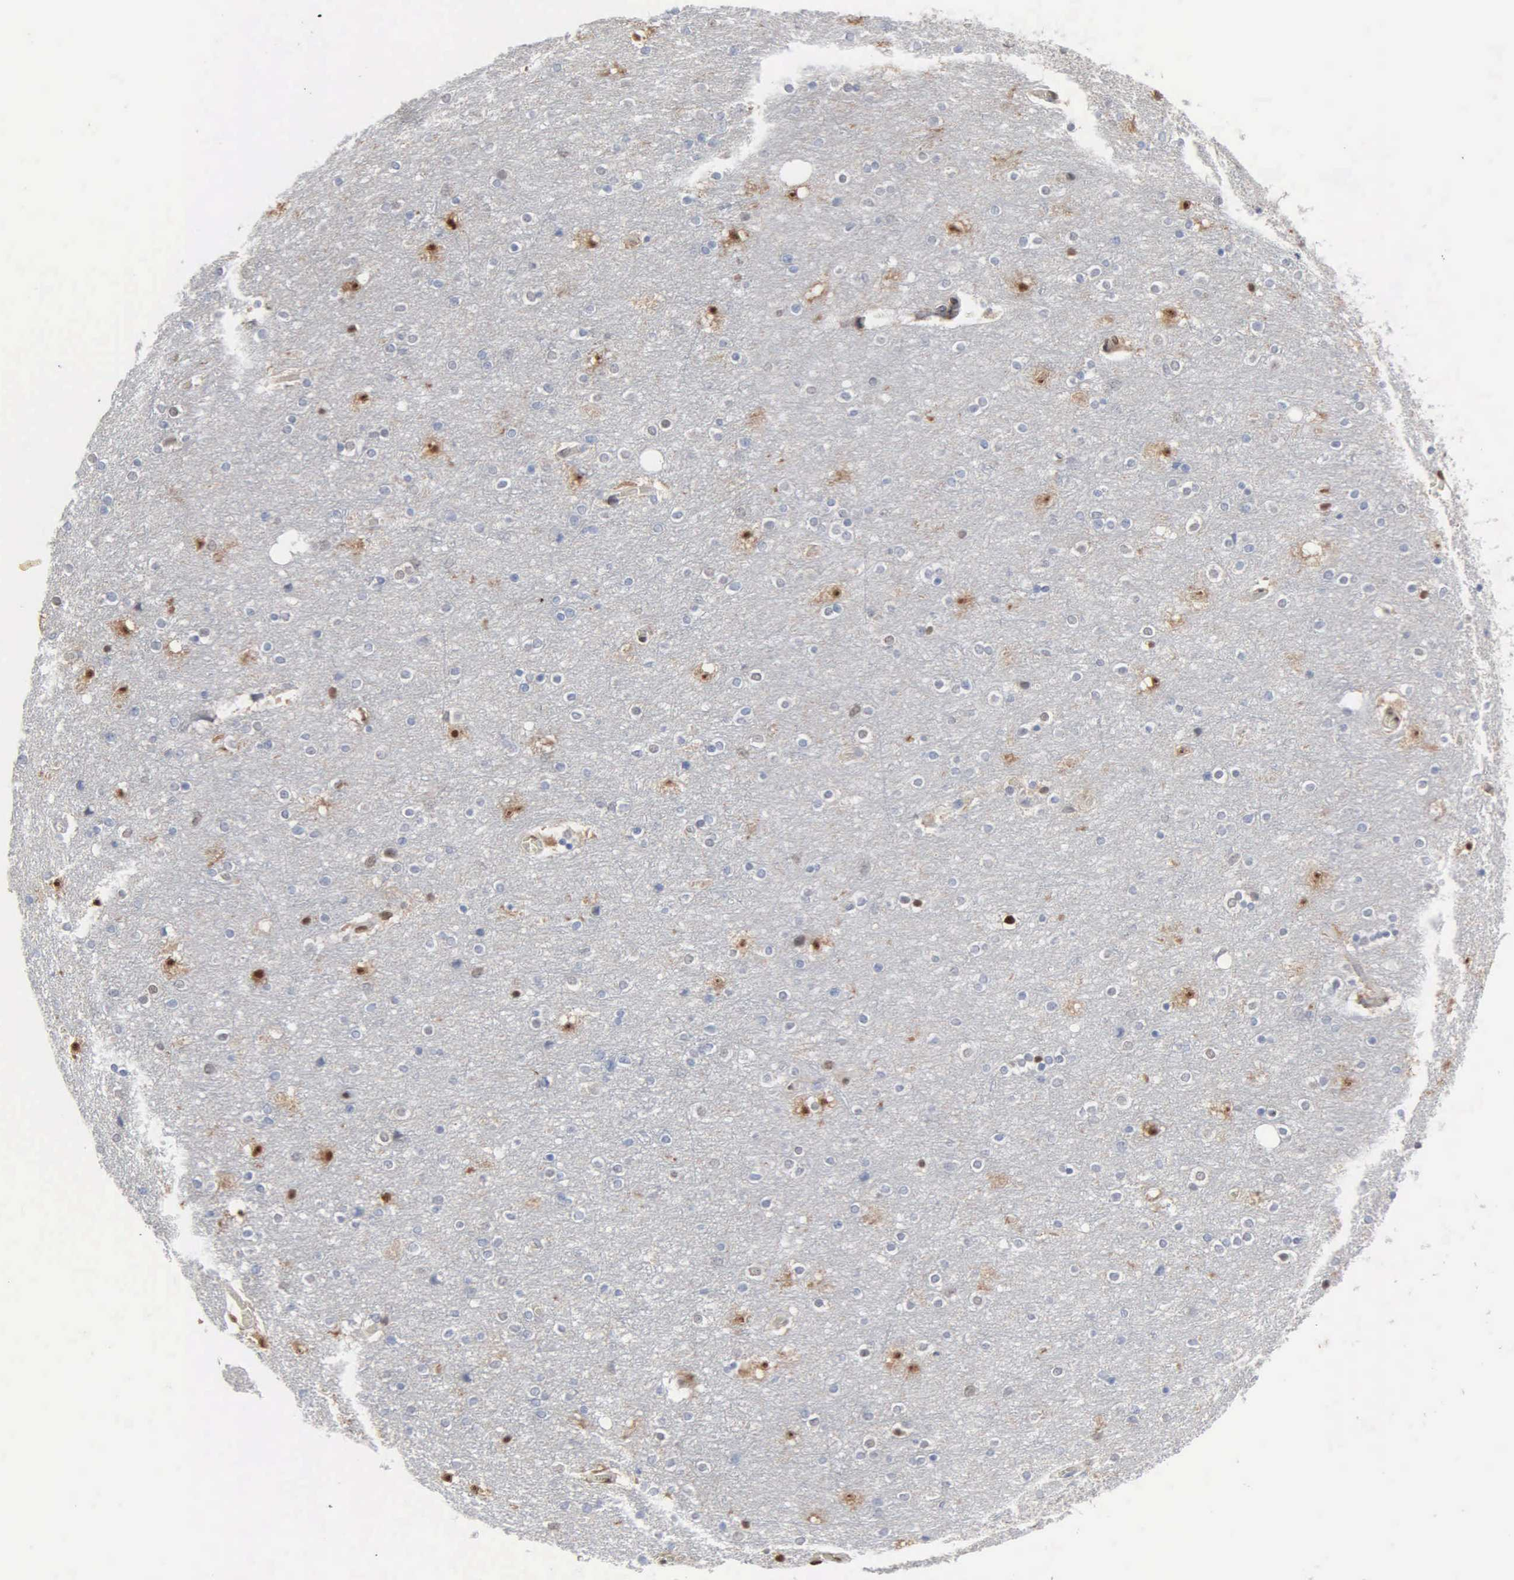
{"staining": {"intensity": "moderate", "quantity": "<25%", "location": "nuclear"}, "tissue": "cerebral cortex", "cell_type": "Endothelial cells", "image_type": "normal", "snomed": [{"axis": "morphology", "description": "Normal tissue, NOS"}, {"axis": "topography", "description": "Cerebral cortex"}], "caption": "This photomicrograph displays immunohistochemistry (IHC) staining of benign human cerebral cortex, with low moderate nuclear staining in about <25% of endothelial cells.", "gene": "FGF2", "patient": {"sex": "female", "age": 54}}